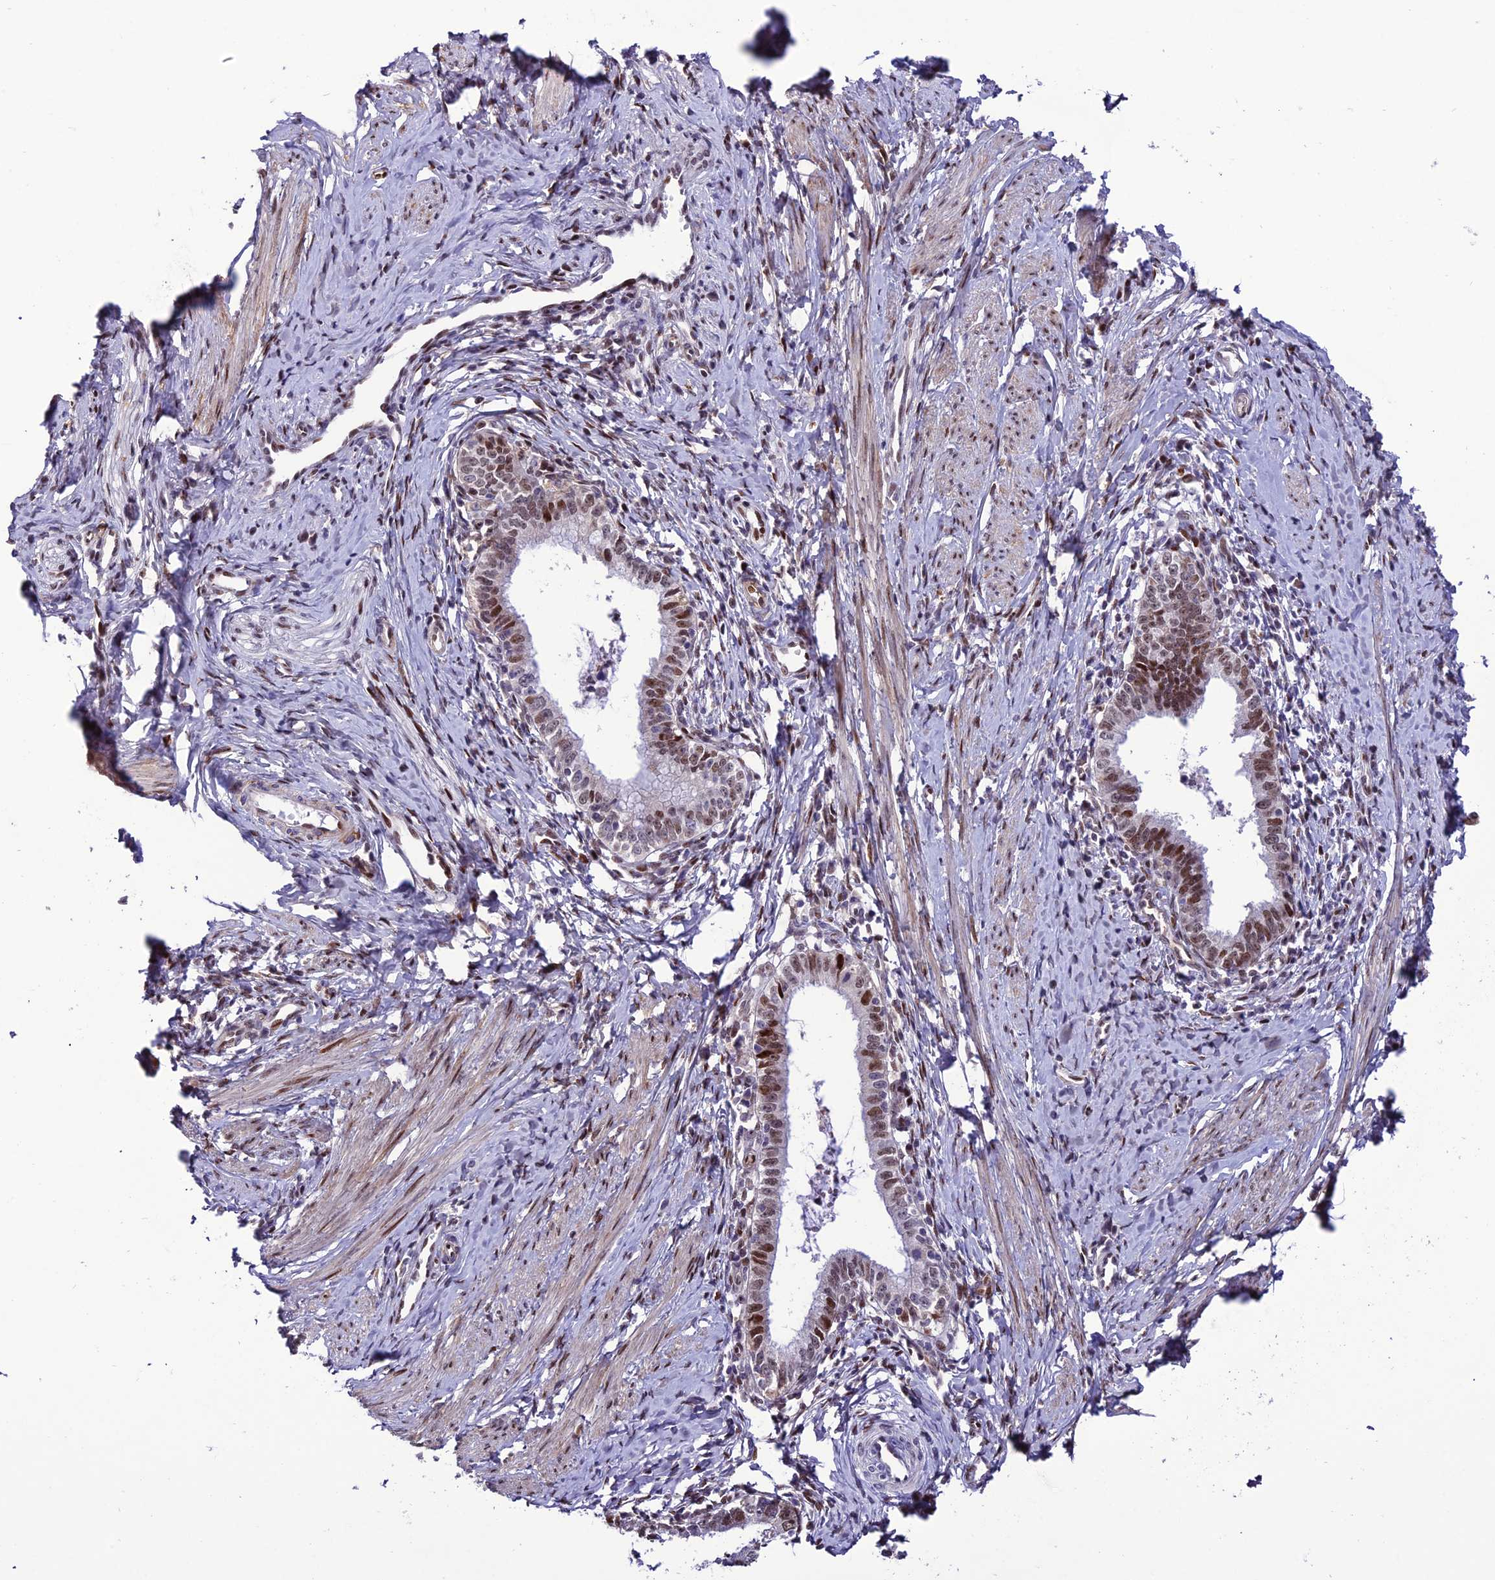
{"staining": {"intensity": "moderate", "quantity": ">75%", "location": "nuclear"}, "tissue": "cervical cancer", "cell_type": "Tumor cells", "image_type": "cancer", "snomed": [{"axis": "morphology", "description": "Adenocarcinoma, NOS"}, {"axis": "topography", "description": "Cervix"}], "caption": "Immunohistochemistry (IHC) of cervical adenocarcinoma shows medium levels of moderate nuclear expression in about >75% of tumor cells.", "gene": "ZNF707", "patient": {"sex": "female", "age": 36}}